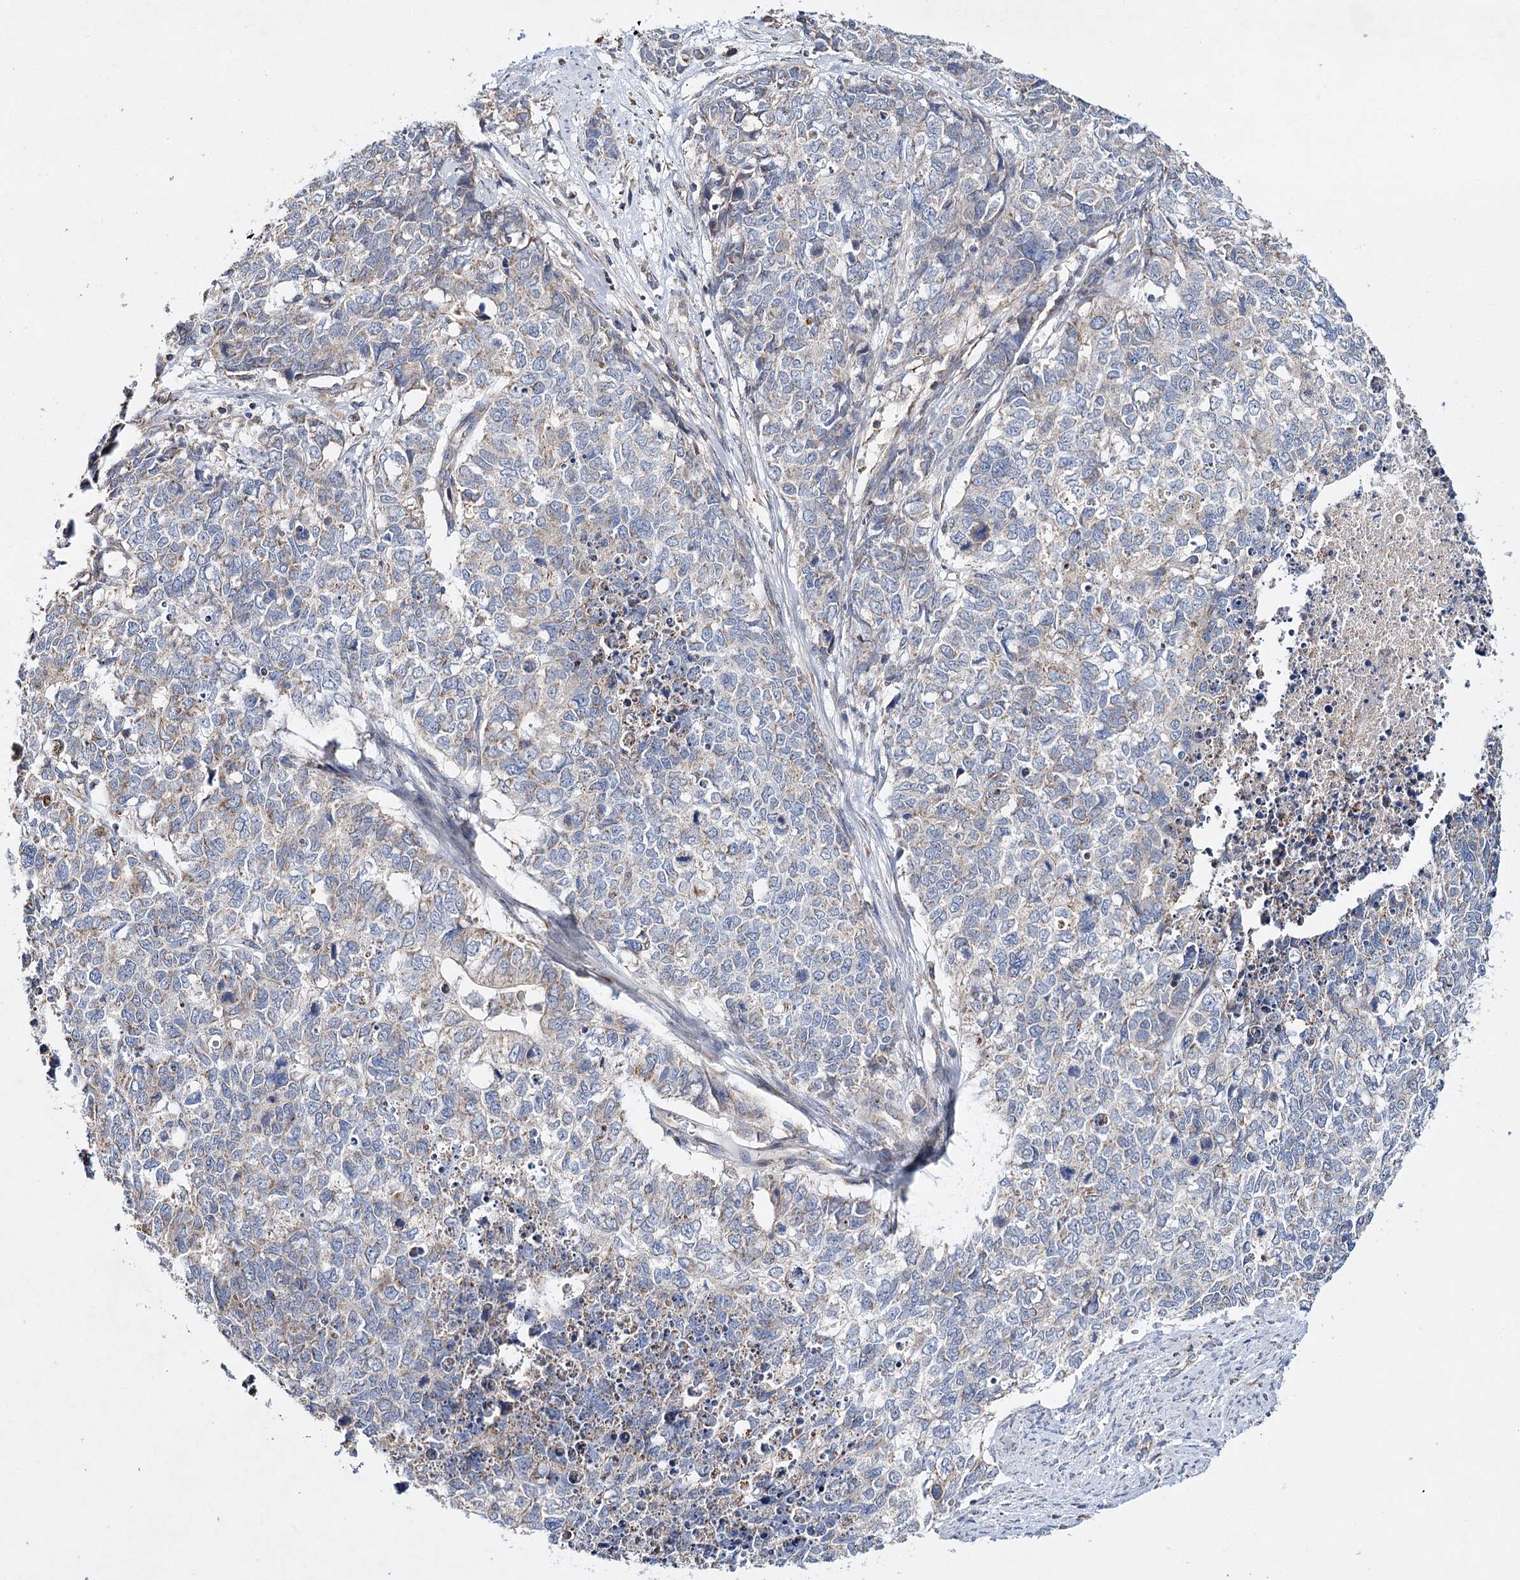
{"staining": {"intensity": "negative", "quantity": "none", "location": "none"}, "tissue": "cervical cancer", "cell_type": "Tumor cells", "image_type": "cancer", "snomed": [{"axis": "morphology", "description": "Squamous cell carcinoma, NOS"}, {"axis": "topography", "description": "Cervix"}], "caption": "Human cervical cancer stained for a protein using immunohistochemistry (IHC) shows no positivity in tumor cells.", "gene": "CFAP46", "patient": {"sex": "female", "age": 63}}